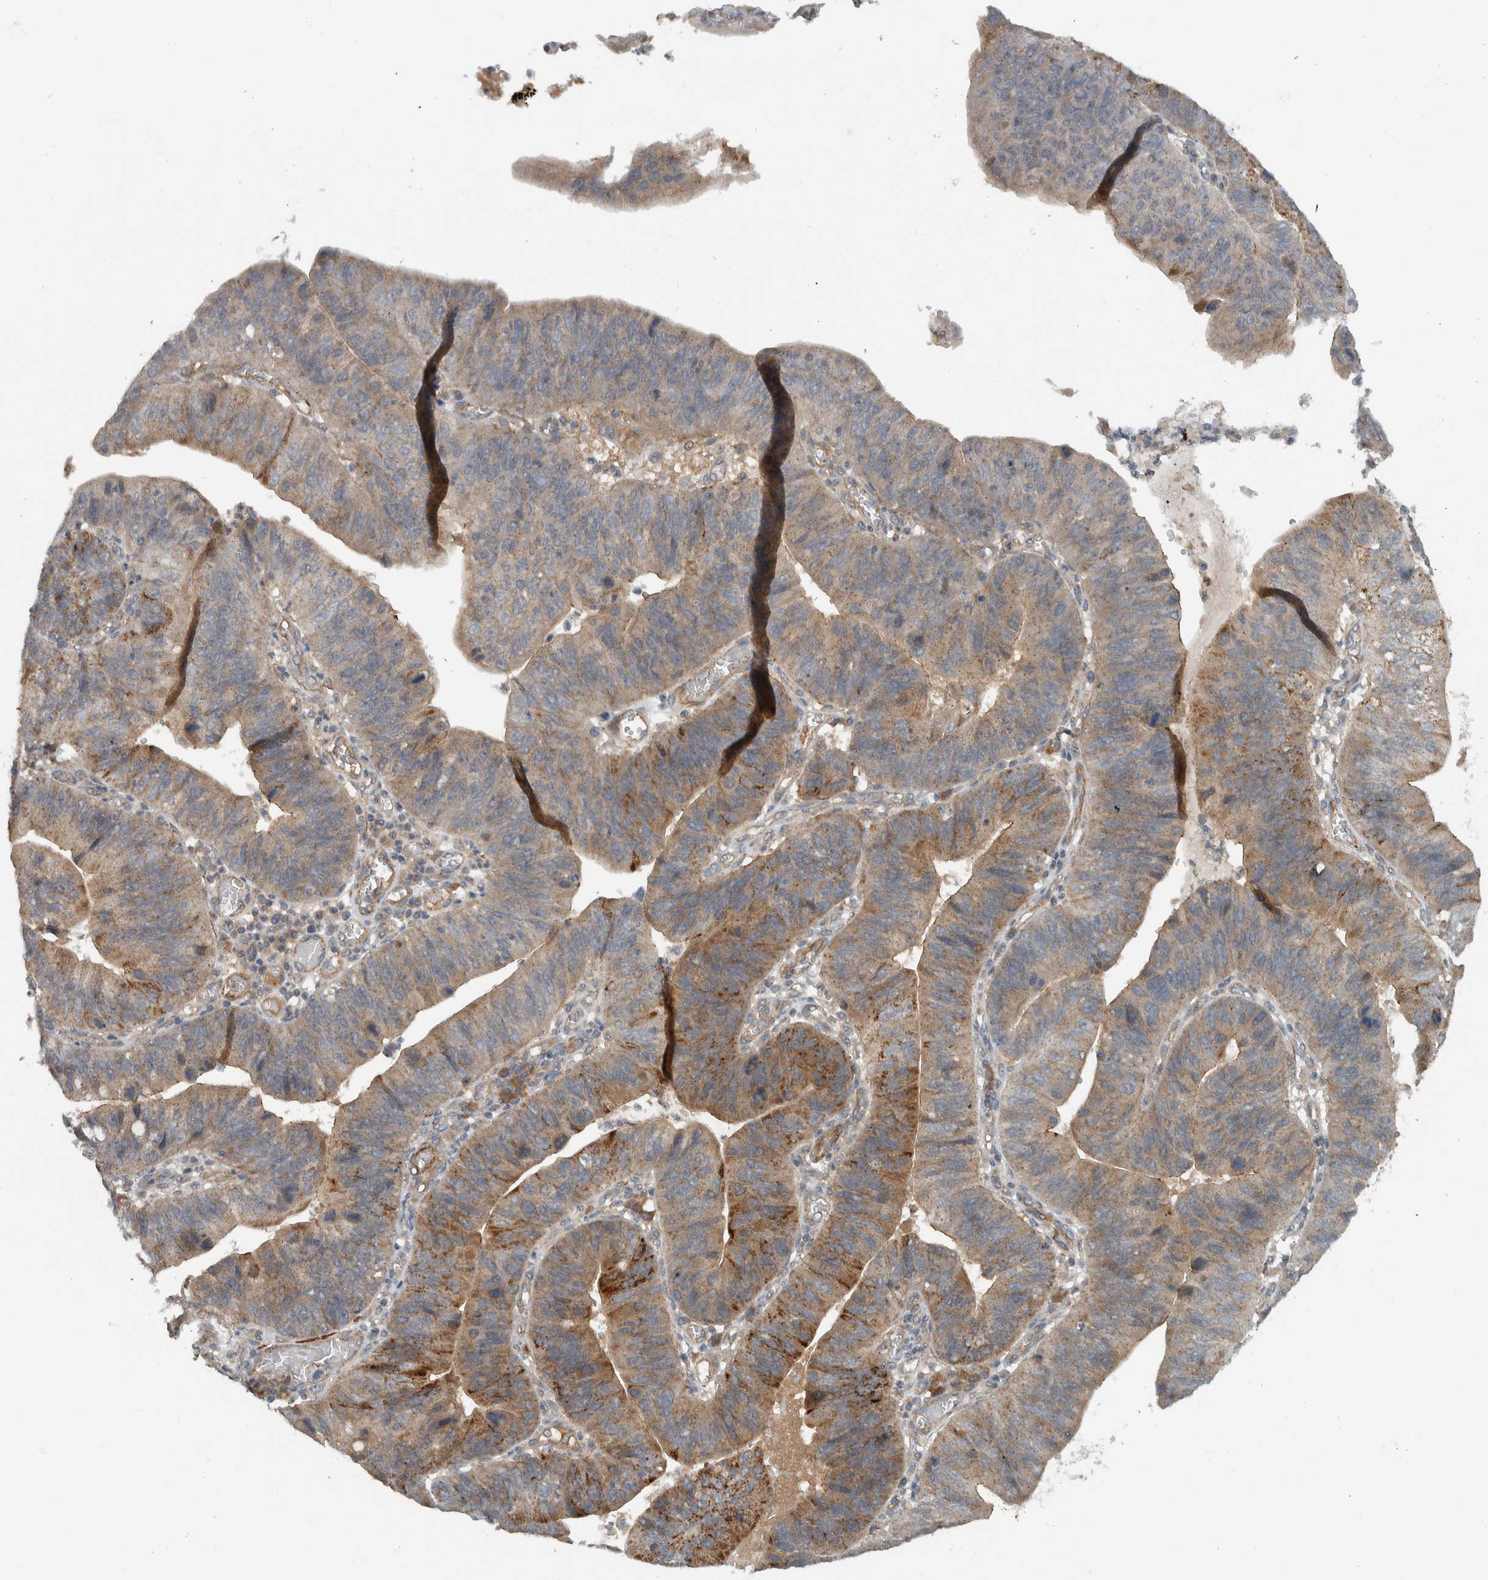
{"staining": {"intensity": "moderate", "quantity": "25%-75%", "location": "cytoplasmic/membranous"}, "tissue": "stomach cancer", "cell_type": "Tumor cells", "image_type": "cancer", "snomed": [{"axis": "morphology", "description": "Adenocarcinoma, NOS"}, {"axis": "topography", "description": "Stomach"}], "caption": "Immunohistochemistry (IHC) photomicrograph of human stomach cancer (adenocarcinoma) stained for a protein (brown), which demonstrates medium levels of moderate cytoplasmic/membranous positivity in approximately 25%-75% of tumor cells.", "gene": "LBHD1", "patient": {"sex": "male", "age": 59}}